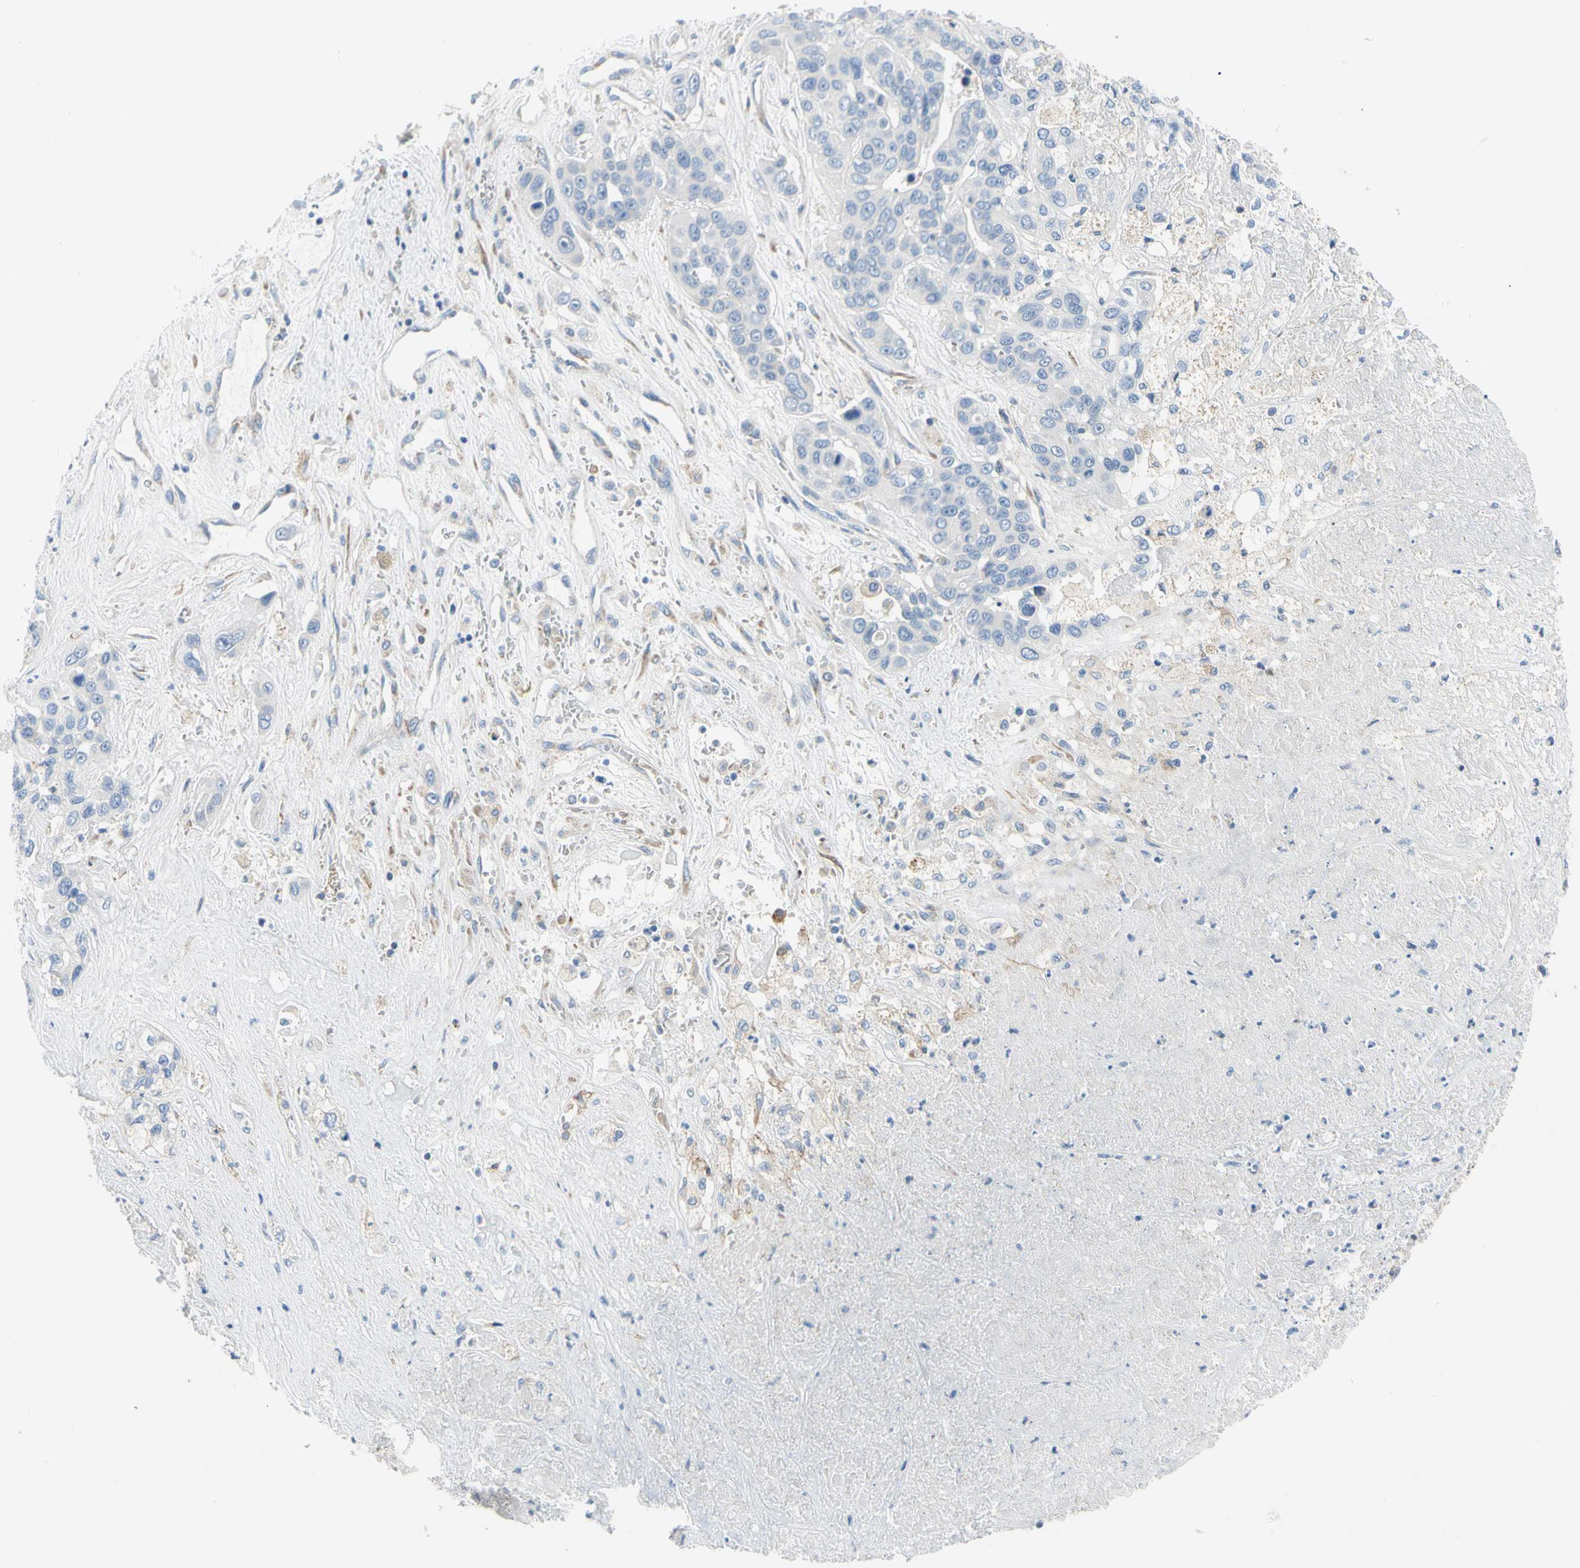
{"staining": {"intensity": "negative", "quantity": "none", "location": "none"}, "tissue": "liver cancer", "cell_type": "Tumor cells", "image_type": "cancer", "snomed": [{"axis": "morphology", "description": "Cholangiocarcinoma"}, {"axis": "topography", "description": "Liver"}], "caption": "Image shows no significant protein staining in tumor cells of liver cholangiocarcinoma.", "gene": "STXBP1", "patient": {"sex": "female", "age": 52}}